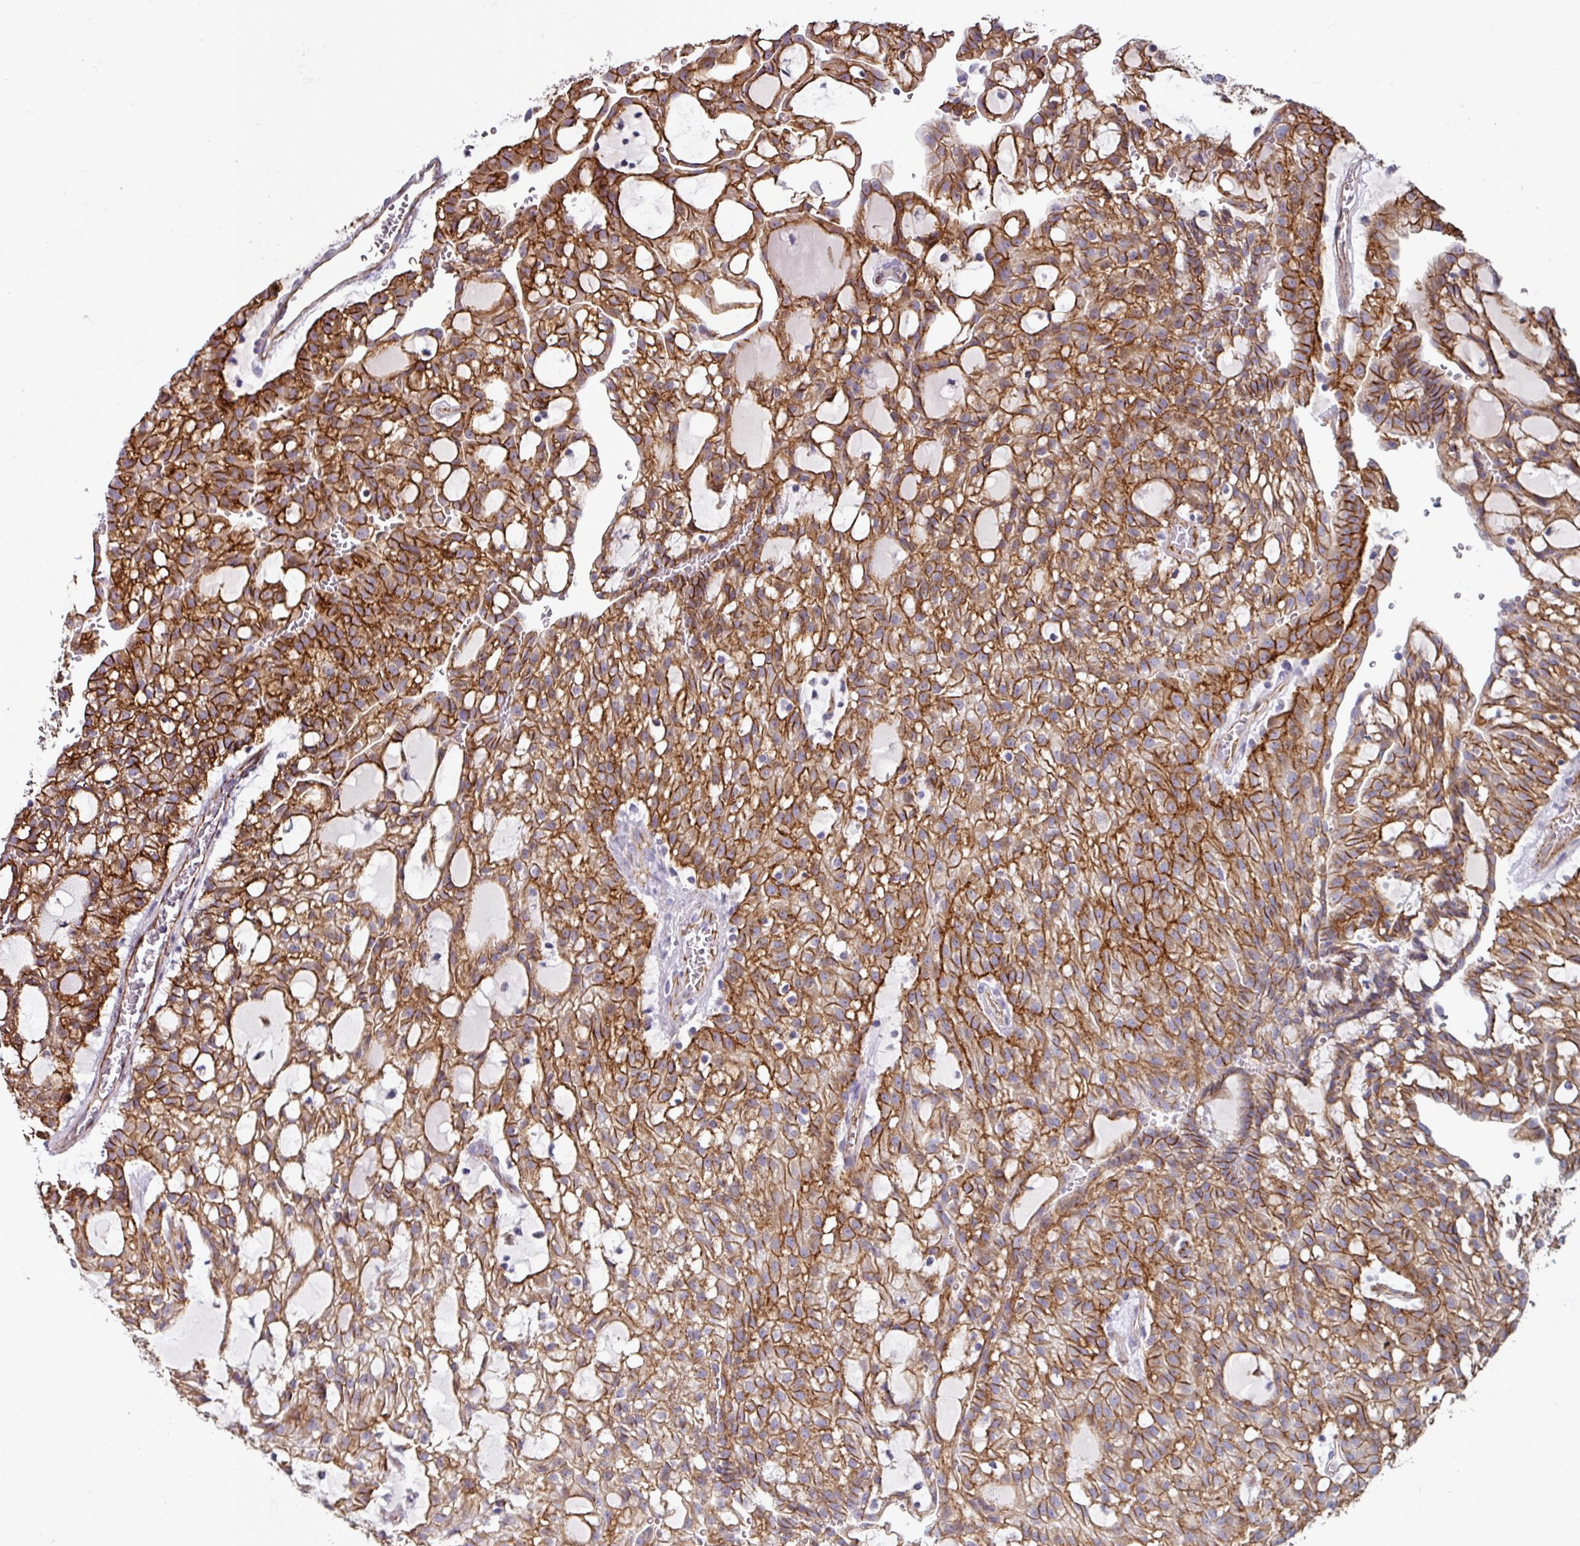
{"staining": {"intensity": "moderate", "quantity": ">75%", "location": "cytoplasmic/membranous"}, "tissue": "renal cancer", "cell_type": "Tumor cells", "image_type": "cancer", "snomed": [{"axis": "morphology", "description": "Adenocarcinoma, NOS"}, {"axis": "topography", "description": "Kidney"}], "caption": "A medium amount of moderate cytoplasmic/membranous expression is present in about >75% of tumor cells in renal cancer tissue.", "gene": "JUP", "patient": {"sex": "male", "age": 63}}